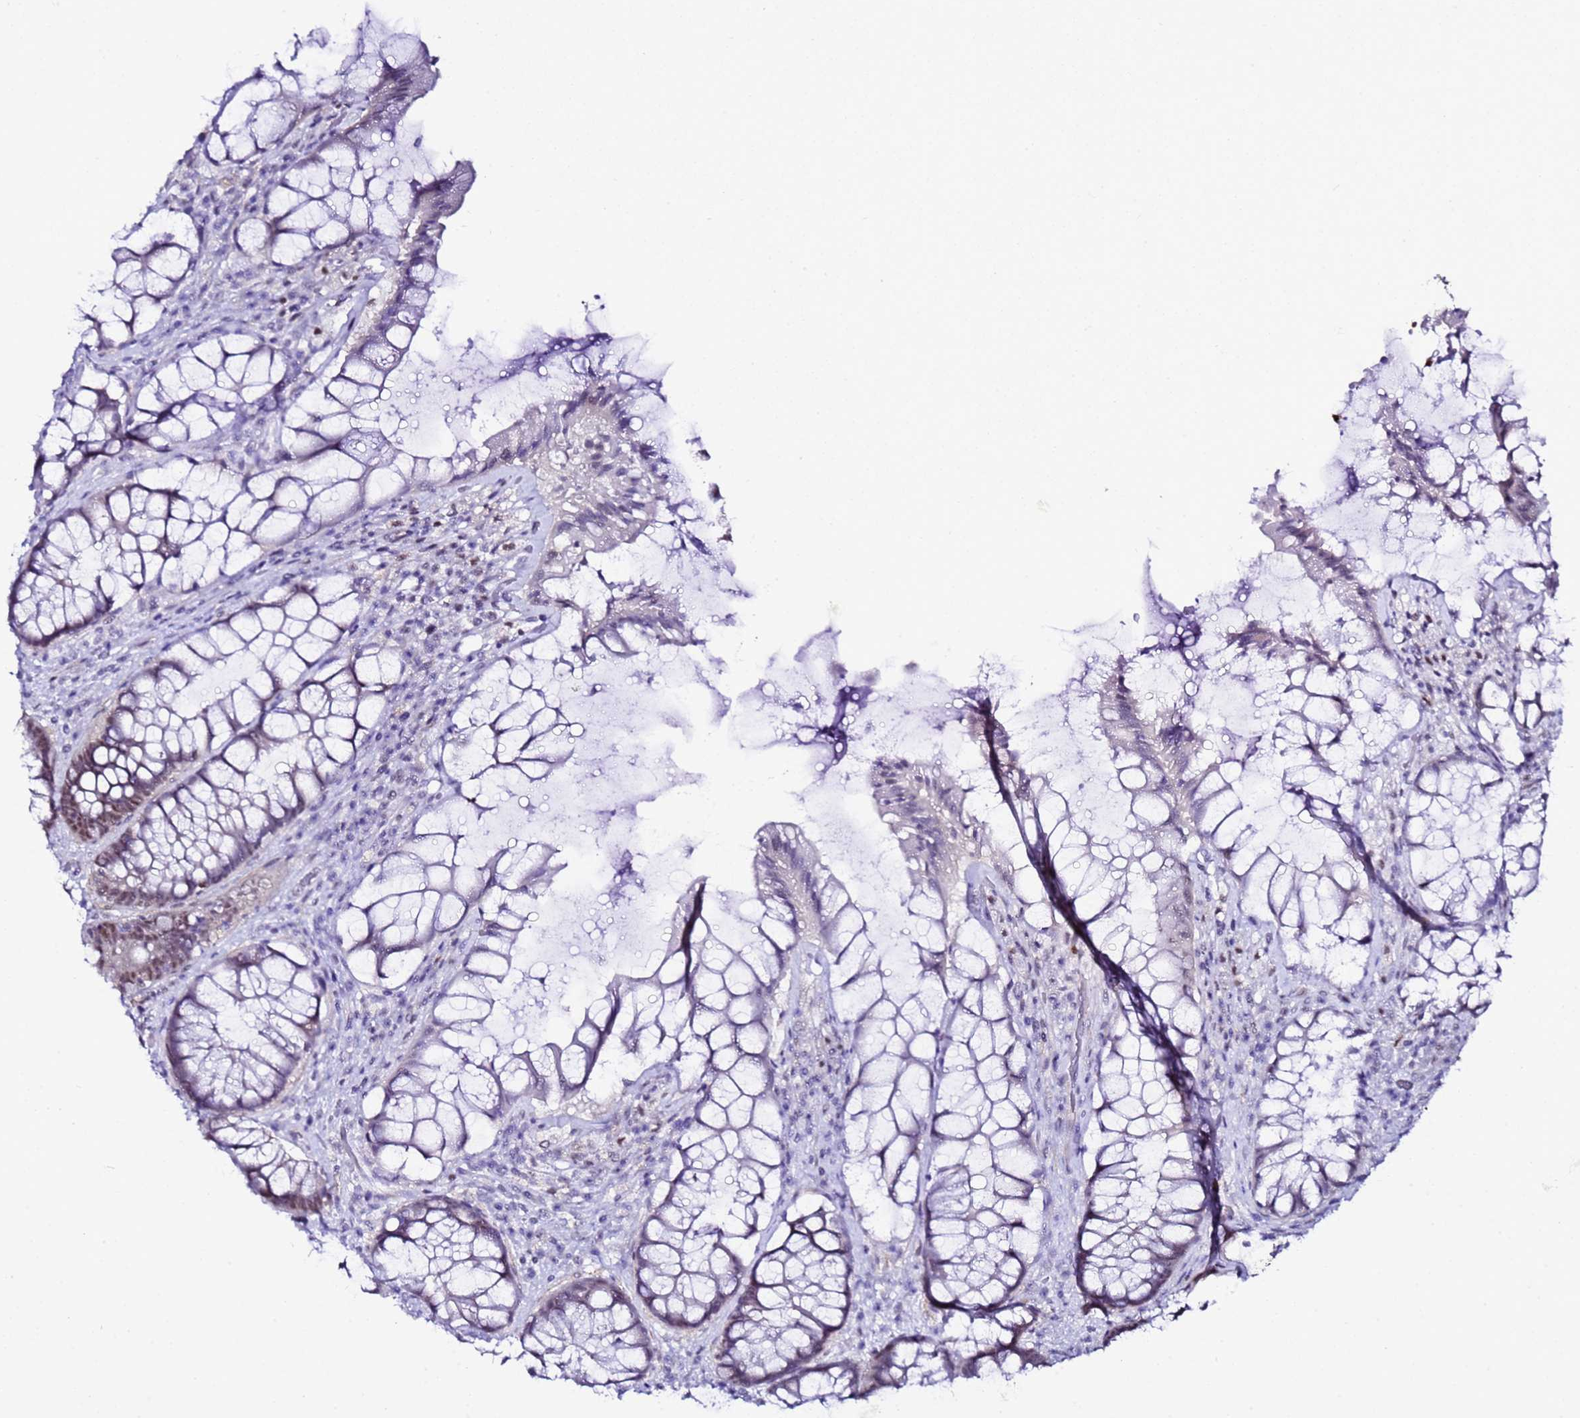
{"staining": {"intensity": "moderate", "quantity": "<25%", "location": "nuclear"}, "tissue": "rectum", "cell_type": "Glandular cells", "image_type": "normal", "snomed": [{"axis": "morphology", "description": "Normal tissue, NOS"}, {"axis": "topography", "description": "Rectum"}], "caption": "Immunohistochemical staining of normal rectum displays low levels of moderate nuclear staining in about <25% of glandular cells. The staining was performed using DAB (3,3'-diaminobenzidine) to visualize the protein expression in brown, while the nuclei were stained in blue with hematoxylin (Magnification: 20x).", "gene": "BCL7A", "patient": {"sex": "female", "age": 58}}